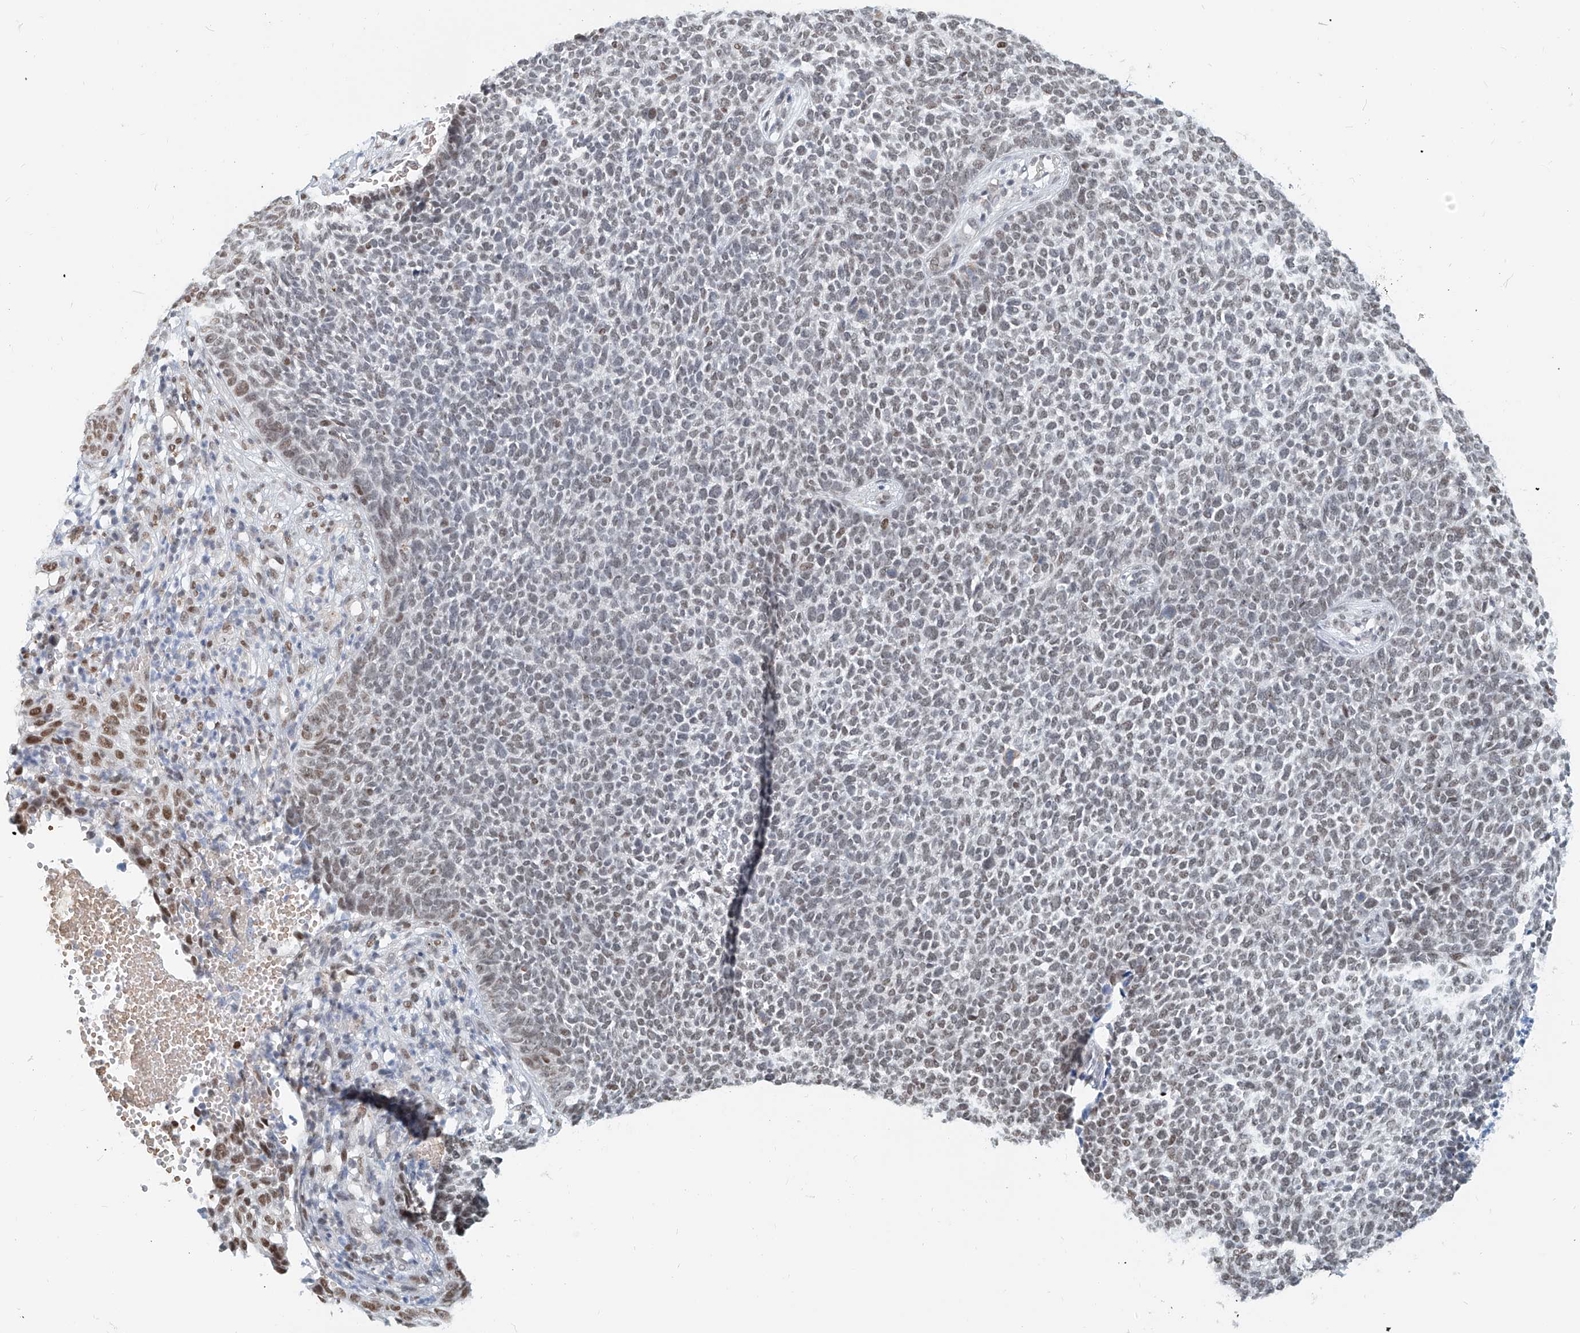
{"staining": {"intensity": "weak", "quantity": "25%-75%", "location": "nuclear"}, "tissue": "skin cancer", "cell_type": "Tumor cells", "image_type": "cancer", "snomed": [{"axis": "morphology", "description": "Basal cell carcinoma"}, {"axis": "topography", "description": "Skin"}], "caption": "Brown immunohistochemical staining in basal cell carcinoma (skin) displays weak nuclear positivity in approximately 25%-75% of tumor cells.", "gene": "SASH1", "patient": {"sex": "female", "age": 84}}